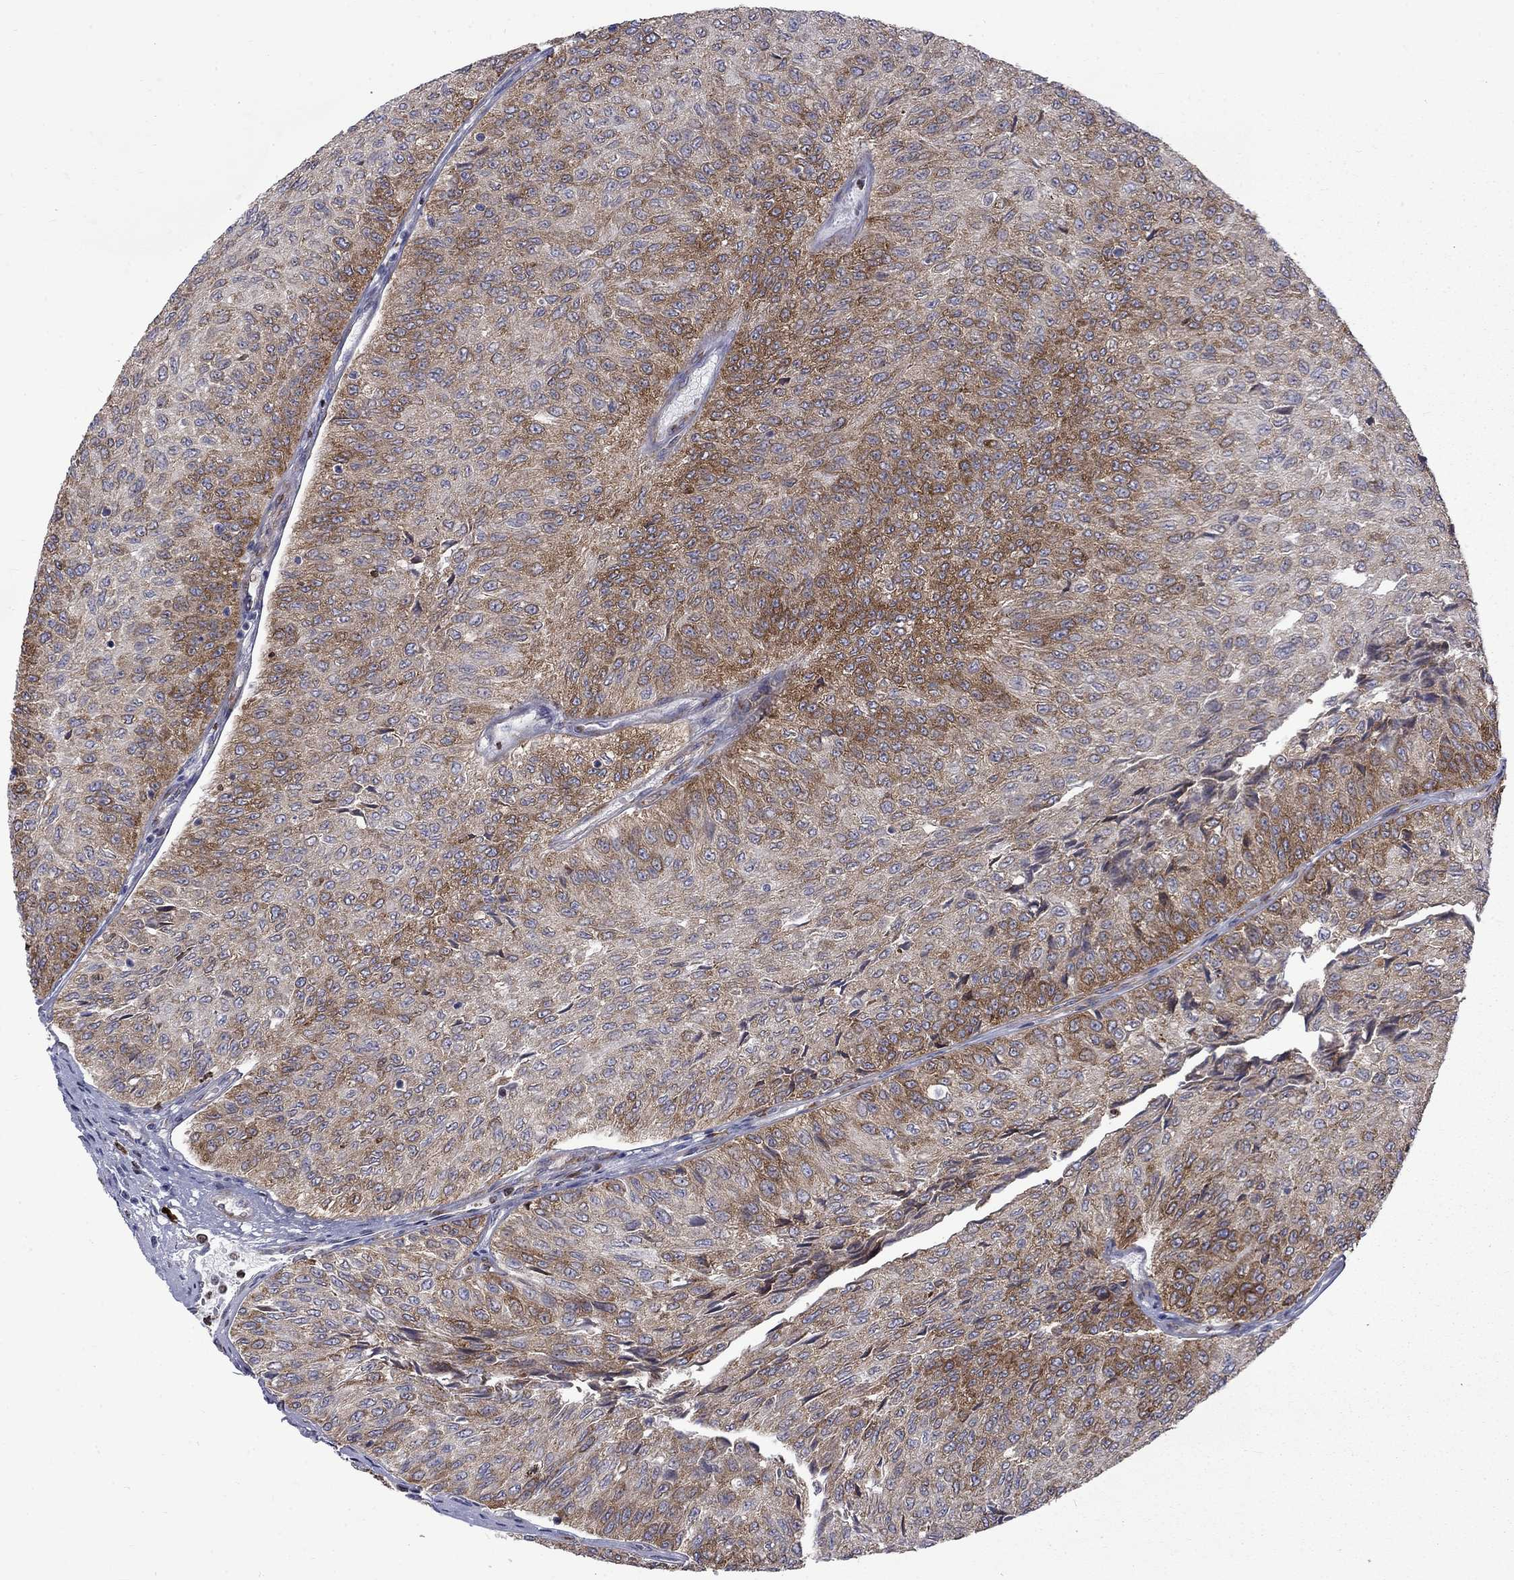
{"staining": {"intensity": "moderate", "quantity": ">75%", "location": "cytoplasmic/membranous"}, "tissue": "urothelial cancer", "cell_type": "Tumor cells", "image_type": "cancer", "snomed": [{"axis": "morphology", "description": "Urothelial carcinoma, Low grade"}, {"axis": "topography", "description": "Urinary bladder"}], "caption": "Human urothelial carcinoma (low-grade) stained for a protein (brown) demonstrates moderate cytoplasmic/membranous positive expression in about >75% of tumor cells.", "gene": "PABPC4", "patient": {"sex": "male", "age": 78}}